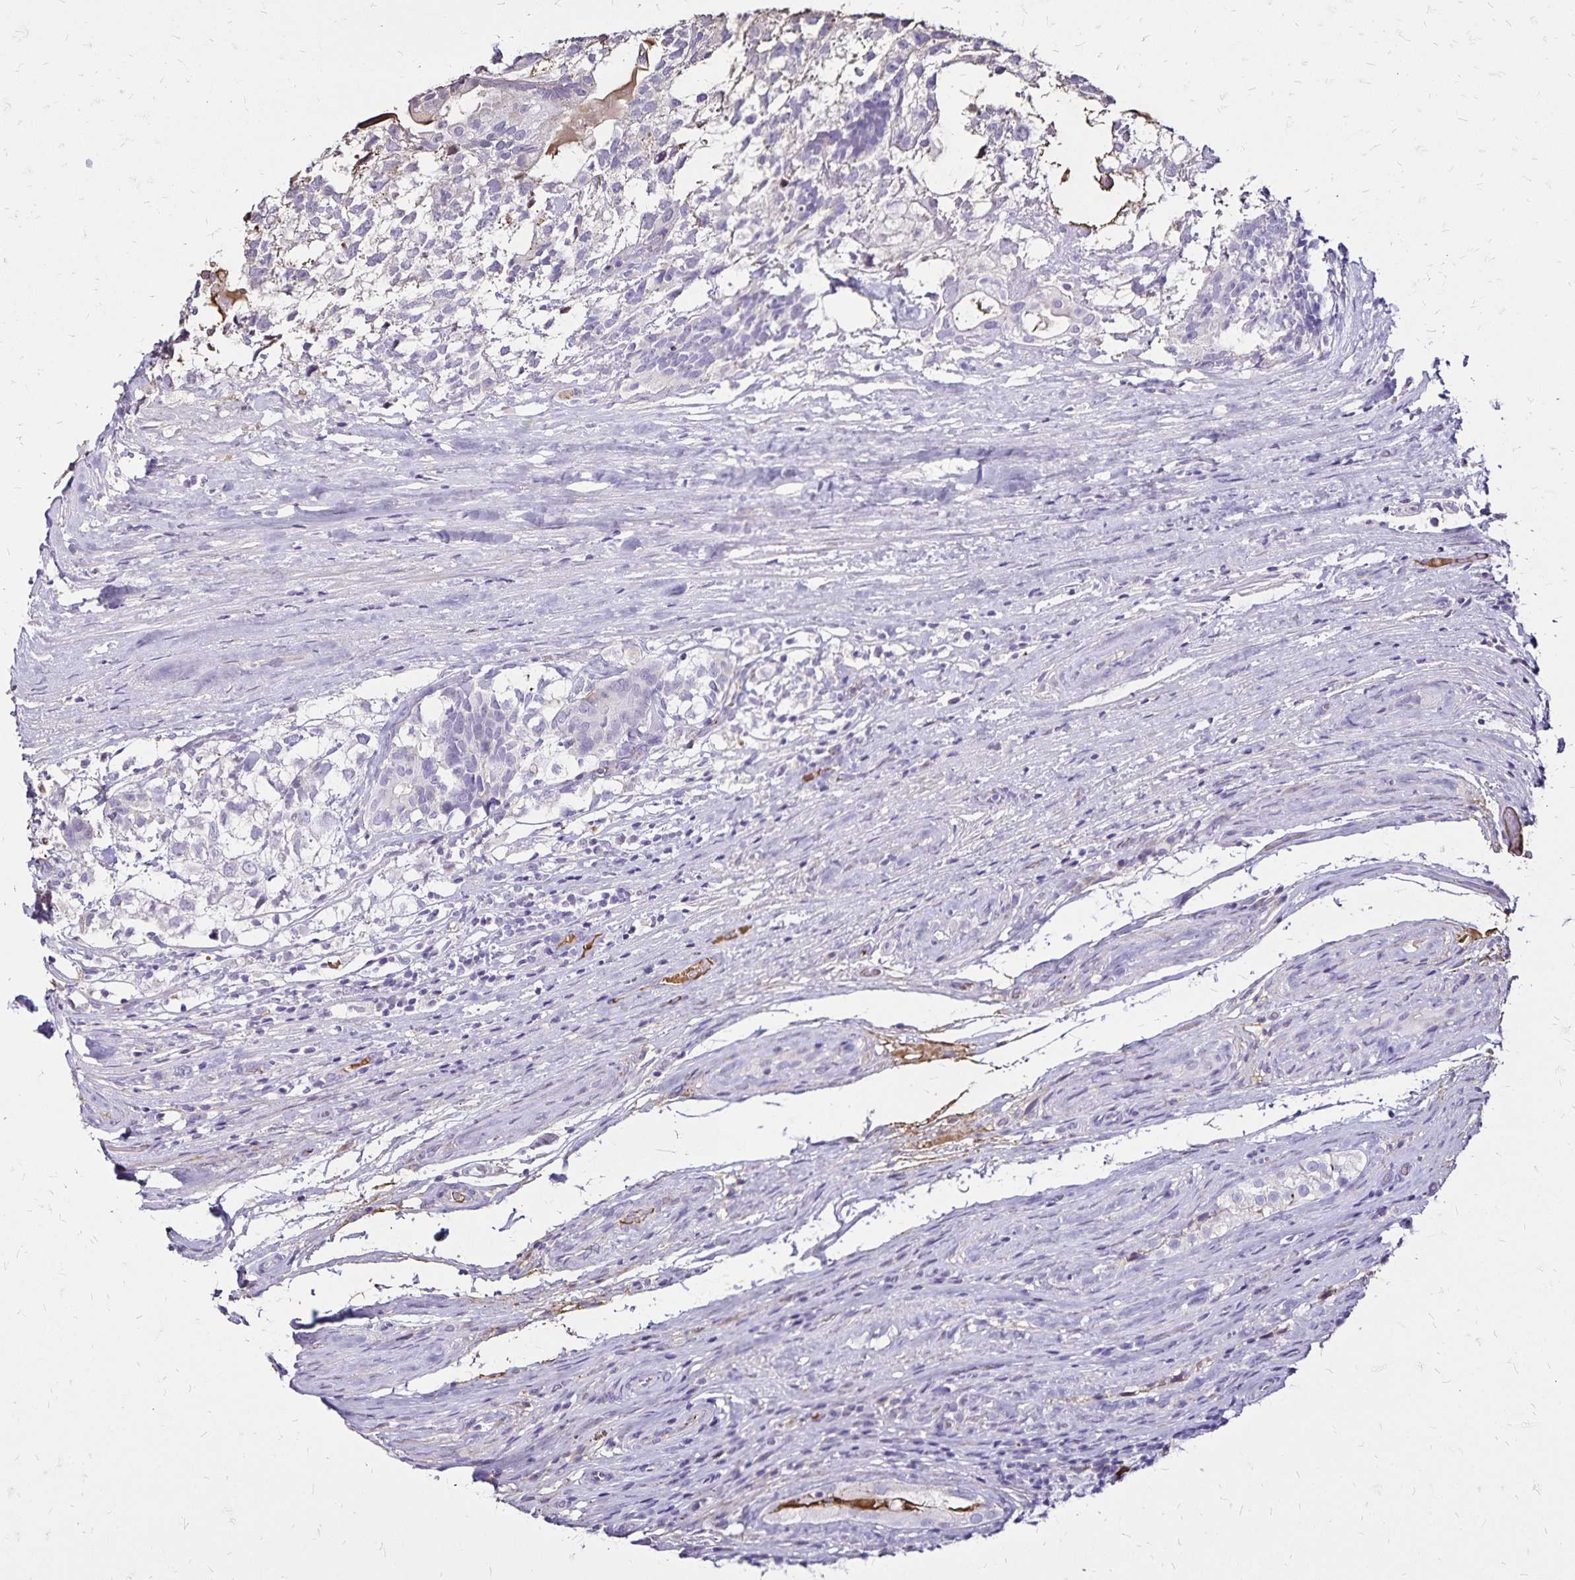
{"staining": {"intensity": "negative", "quantity": "none", "location": "none"}, "tissue": "testis cancer", "cell_type": "Tumor cells", "image_type": "cancer", "snomed": [{"axis": "morphology", "description": "Seminoma, NOS"}, {"axis": "morphology", "description": "Carcinoma, Embryonal, NOS"}, {"axis": "topography", "description": "Testis"}], "caption": "A high-resolution histopathology image shows immunohistochemistry staining of seminoma (testis), which demonstrates no significant staining in tumor cells.", "gene": "KISS1", "patient": {"sex": "male", "age": 41}}